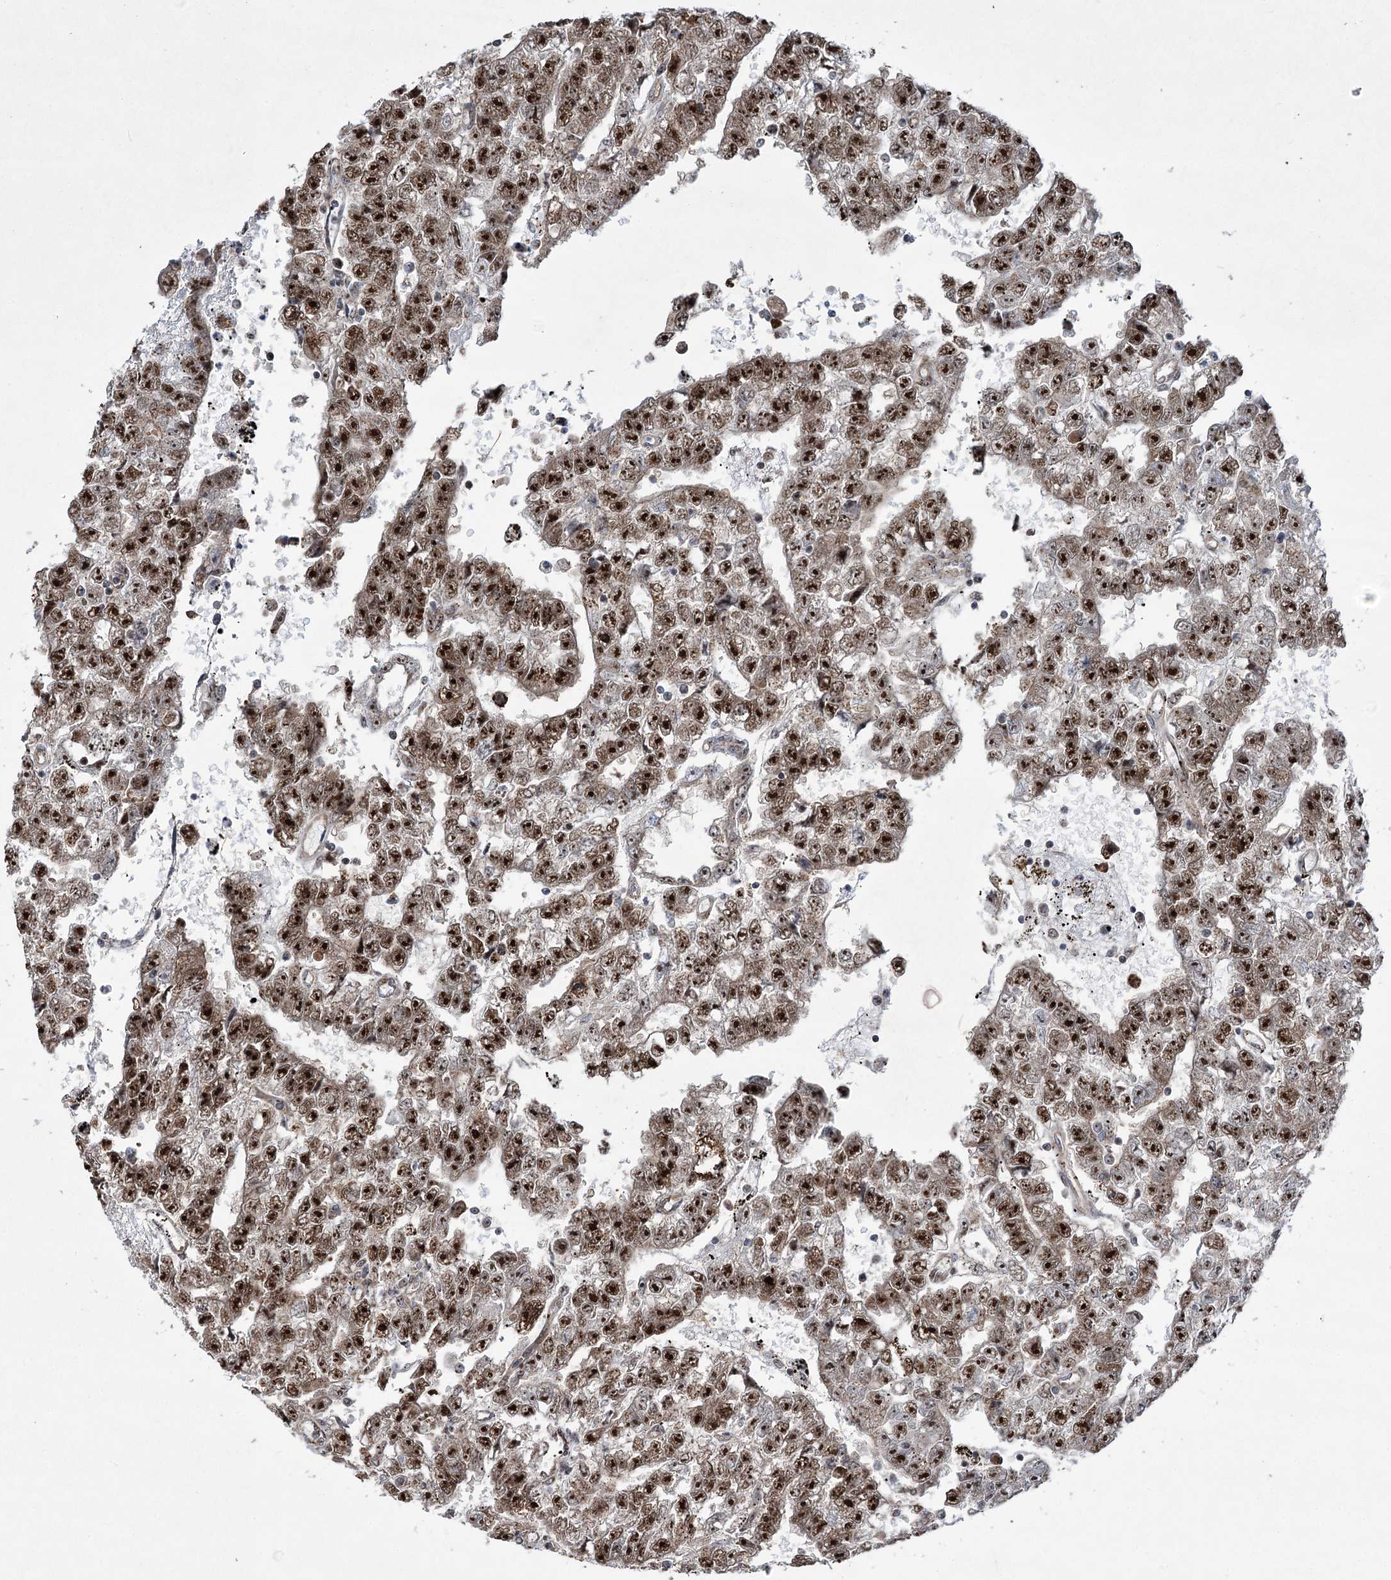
{"staining": {"intensity": "strong", "quantity": ">75%", "location": "nuclear"}, "tissue": "testis cancer", "cell_type": "Tumor cells", "image_type": "cancer", "snomed": [{"axis": "morphology", "description": "Carcinoma, Embryonal, NOS"}, {"axis": "topography", "description": "Testis"}], "caption": "Embryonal carcinoma (testis) was stained to show a protein in brown. There is high levels of strong nuclear expression in approximately >75% of tumor cells.", "gene": "SERINC5", "patient": {"sex": "male", "age": 25}}